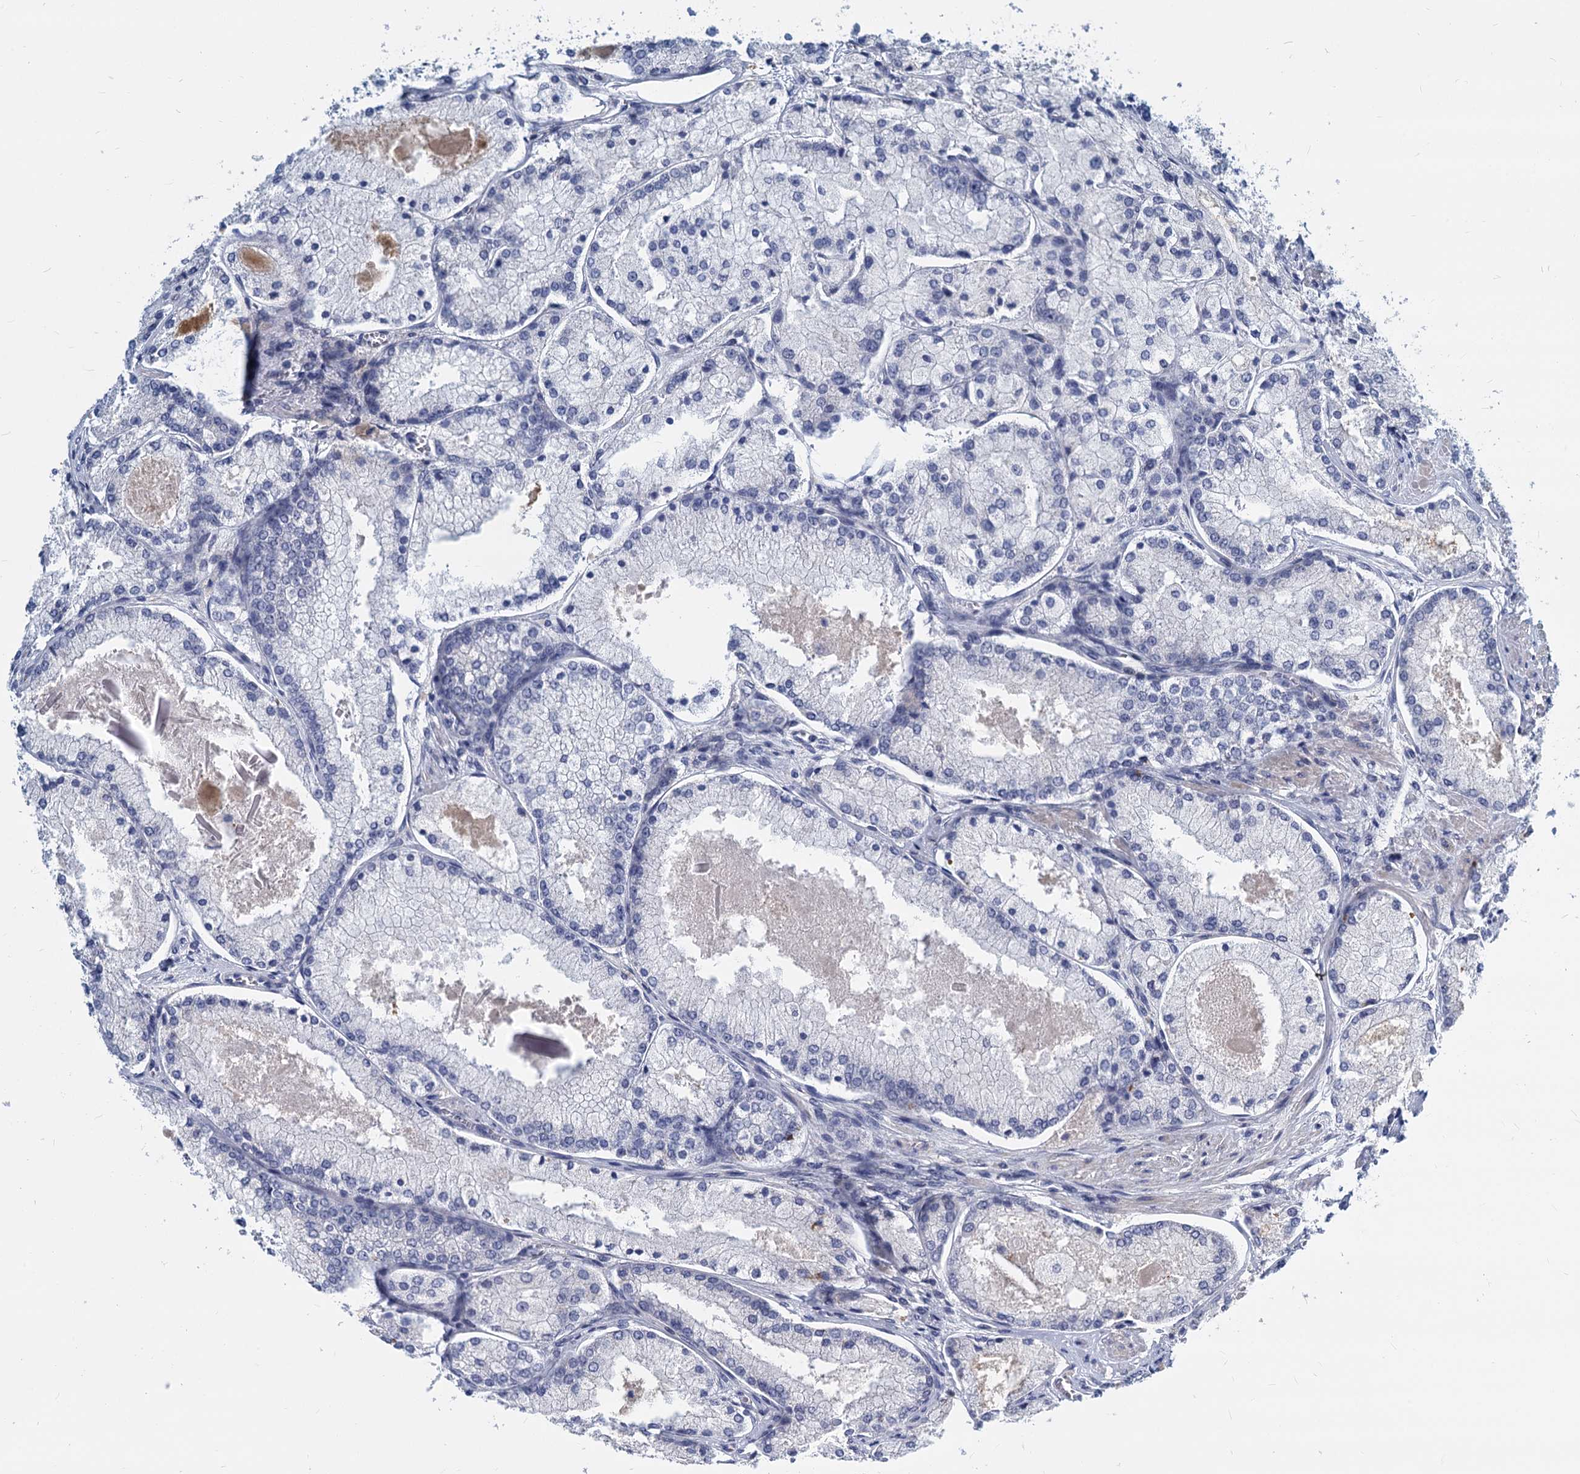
{"staining": {"intensity": "negative", "quantity": "none", "location": "none"}, "tissue": "prostate cancer", "cell_type": "Tumor cells", "image_type": "cancer", "snomed": [{"axis": "morphology", "description": "Adenocarcinoma, Low grade"}, {"axis": "topography", "description": "Prostate"}], "caption": "Photomicrograph shows no significant protein positivity in tumor cells of prostate cancer (low-grade adenocarcinoma).", "gene": "GSTM3", "patient": {"sex": "male", "age": 74}}